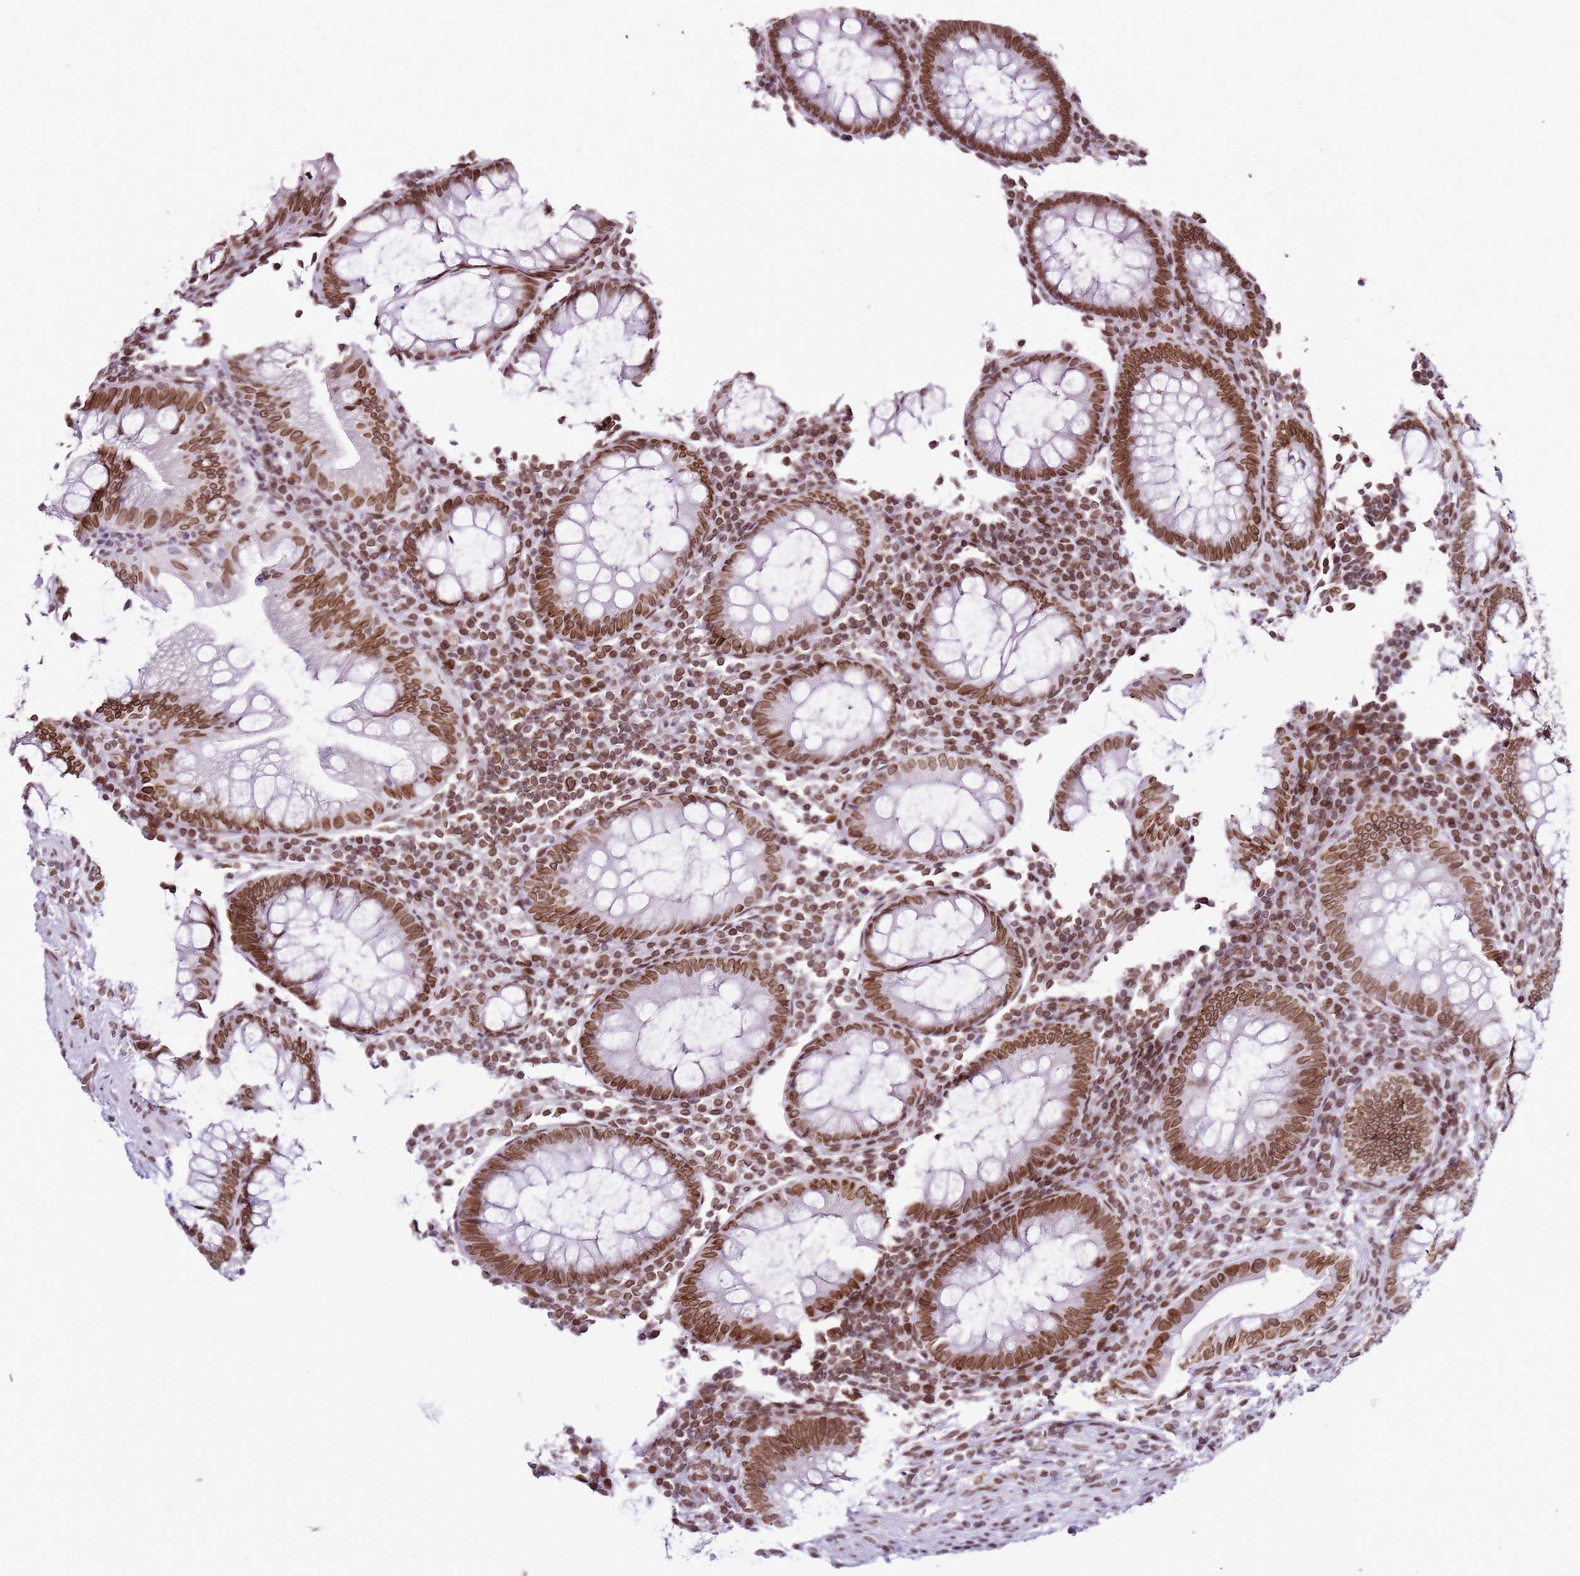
{"staining": {"intensity": "moderate", "quantity": ">75%", "location": "cytoplasmic/membranous"}, "tissue": "appendix", "cell_type": "Glandular cells", "image_type": "normal", "snomed": [{"axis": "morphology", "description": "Normal tissue, NOS"}, {"axis": "topography", "description": "Appendix"}], "caption": "Protein staining exhibits moderate cytoplasmic/membranous staining in about >75% of glandular cells in benign appendix. The staining was performed using DAB, with brown indicating positive protein expression. Nuclei are stained blue with hematoxylin.", "gene": "POU6F1", "patient": {"sex": "male", "age": 83}}